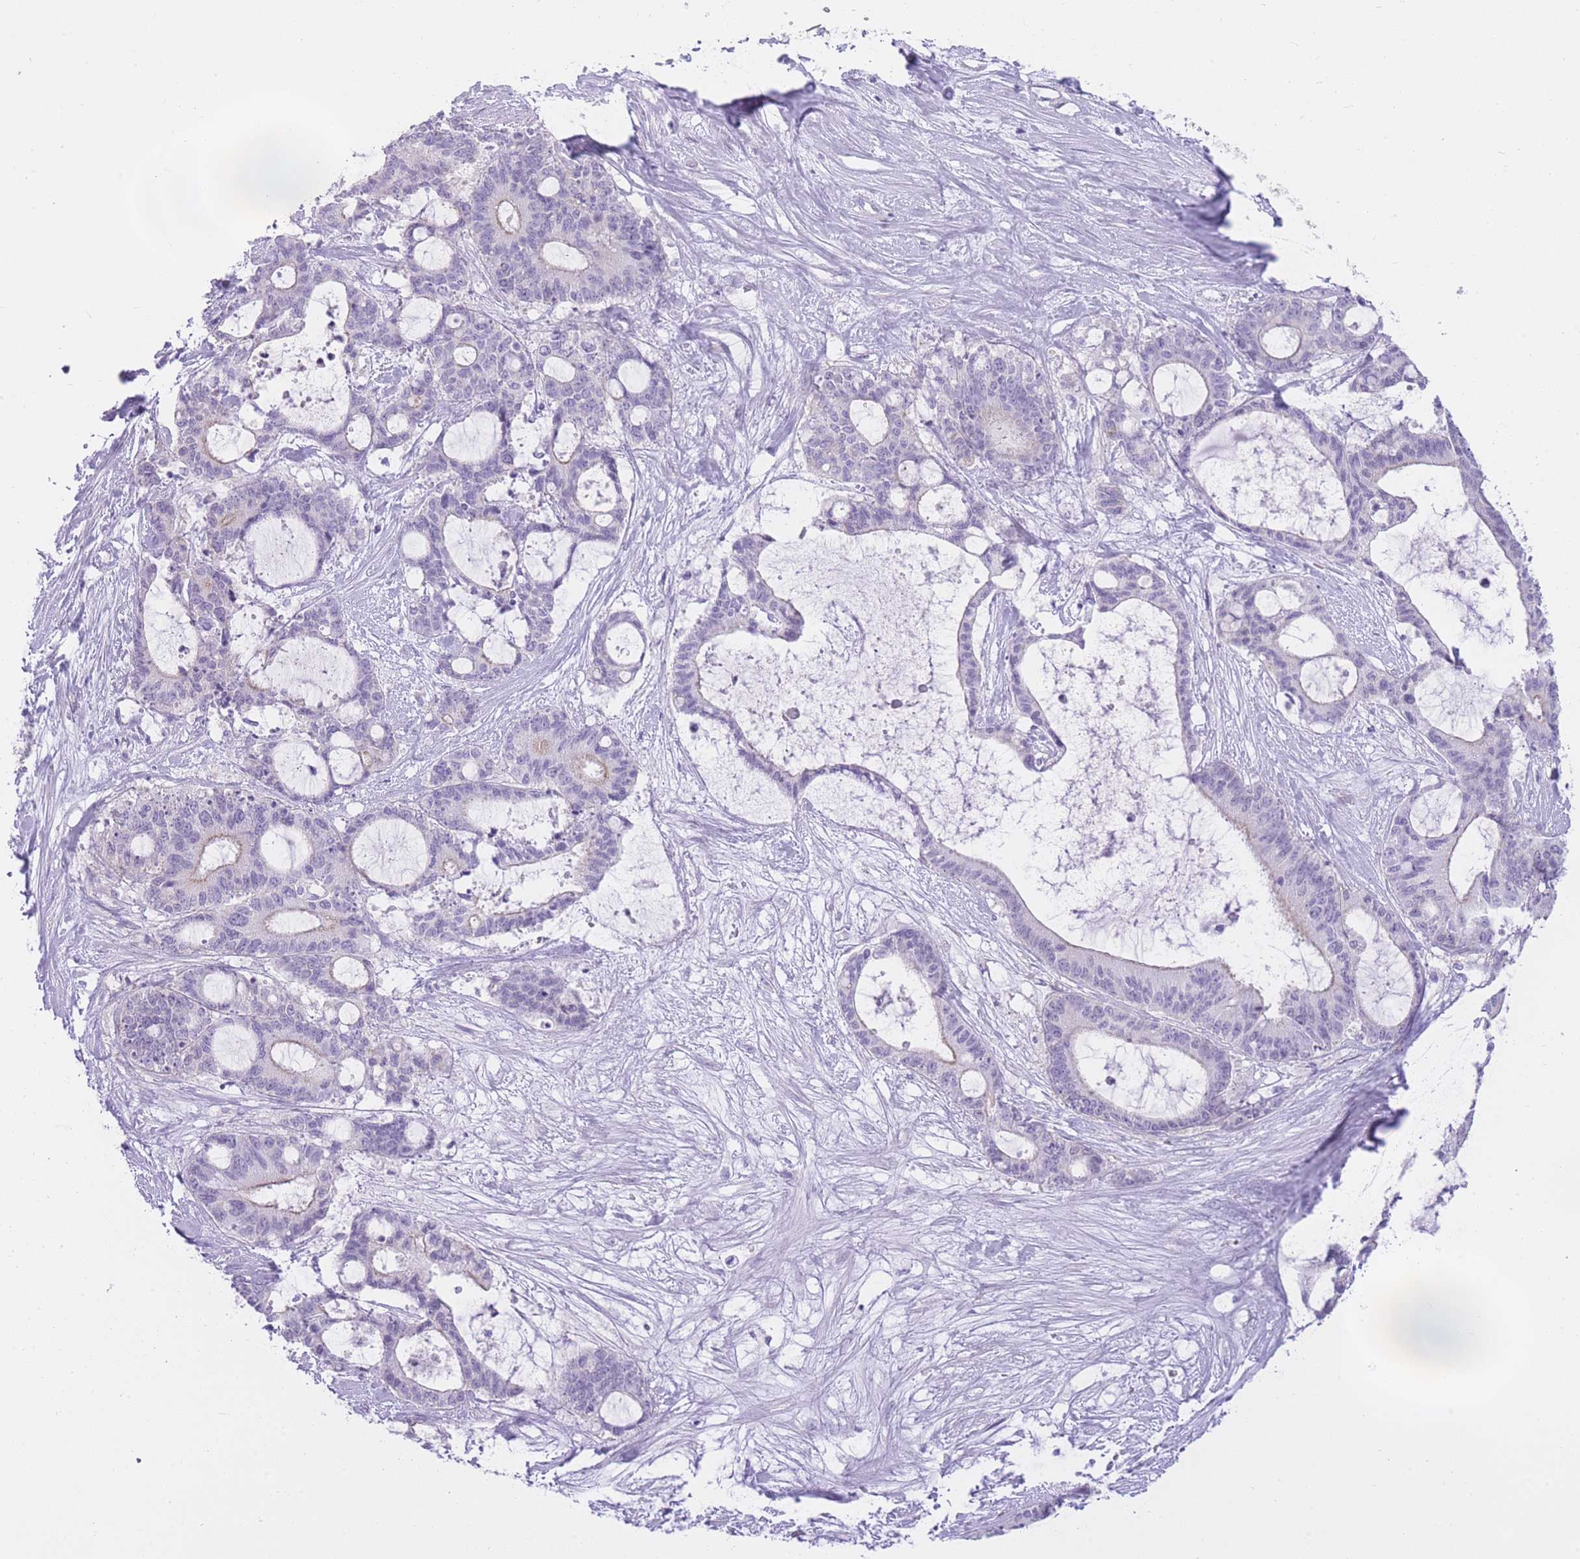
{"staining": {"intensity": "negative", "quantity": "none", "location": "none"}, "tissue": "liver cancer", "cell_type": "Tumor cells", "image_type": "cancer", "snomed": [{"axis": "morphology", "description": "Normal tissue, NOS"}, {"axis": "morphology", "description": "Cholangiocarcinoma"}, {"axis": "topography", "description": "Liver"}, {"axis": "topography", "description": "Peripheral nerve tissue"}], "caption": "This is a photomicrograph of immunohistochemistry staining of liver cancer, which shows no positivity in tumor cells. (DAB (3,3'-diaminobenzidine) IHC, high magnification).", "gene": "OR11H12", "patient": {"sex": "female", "age": 73}}